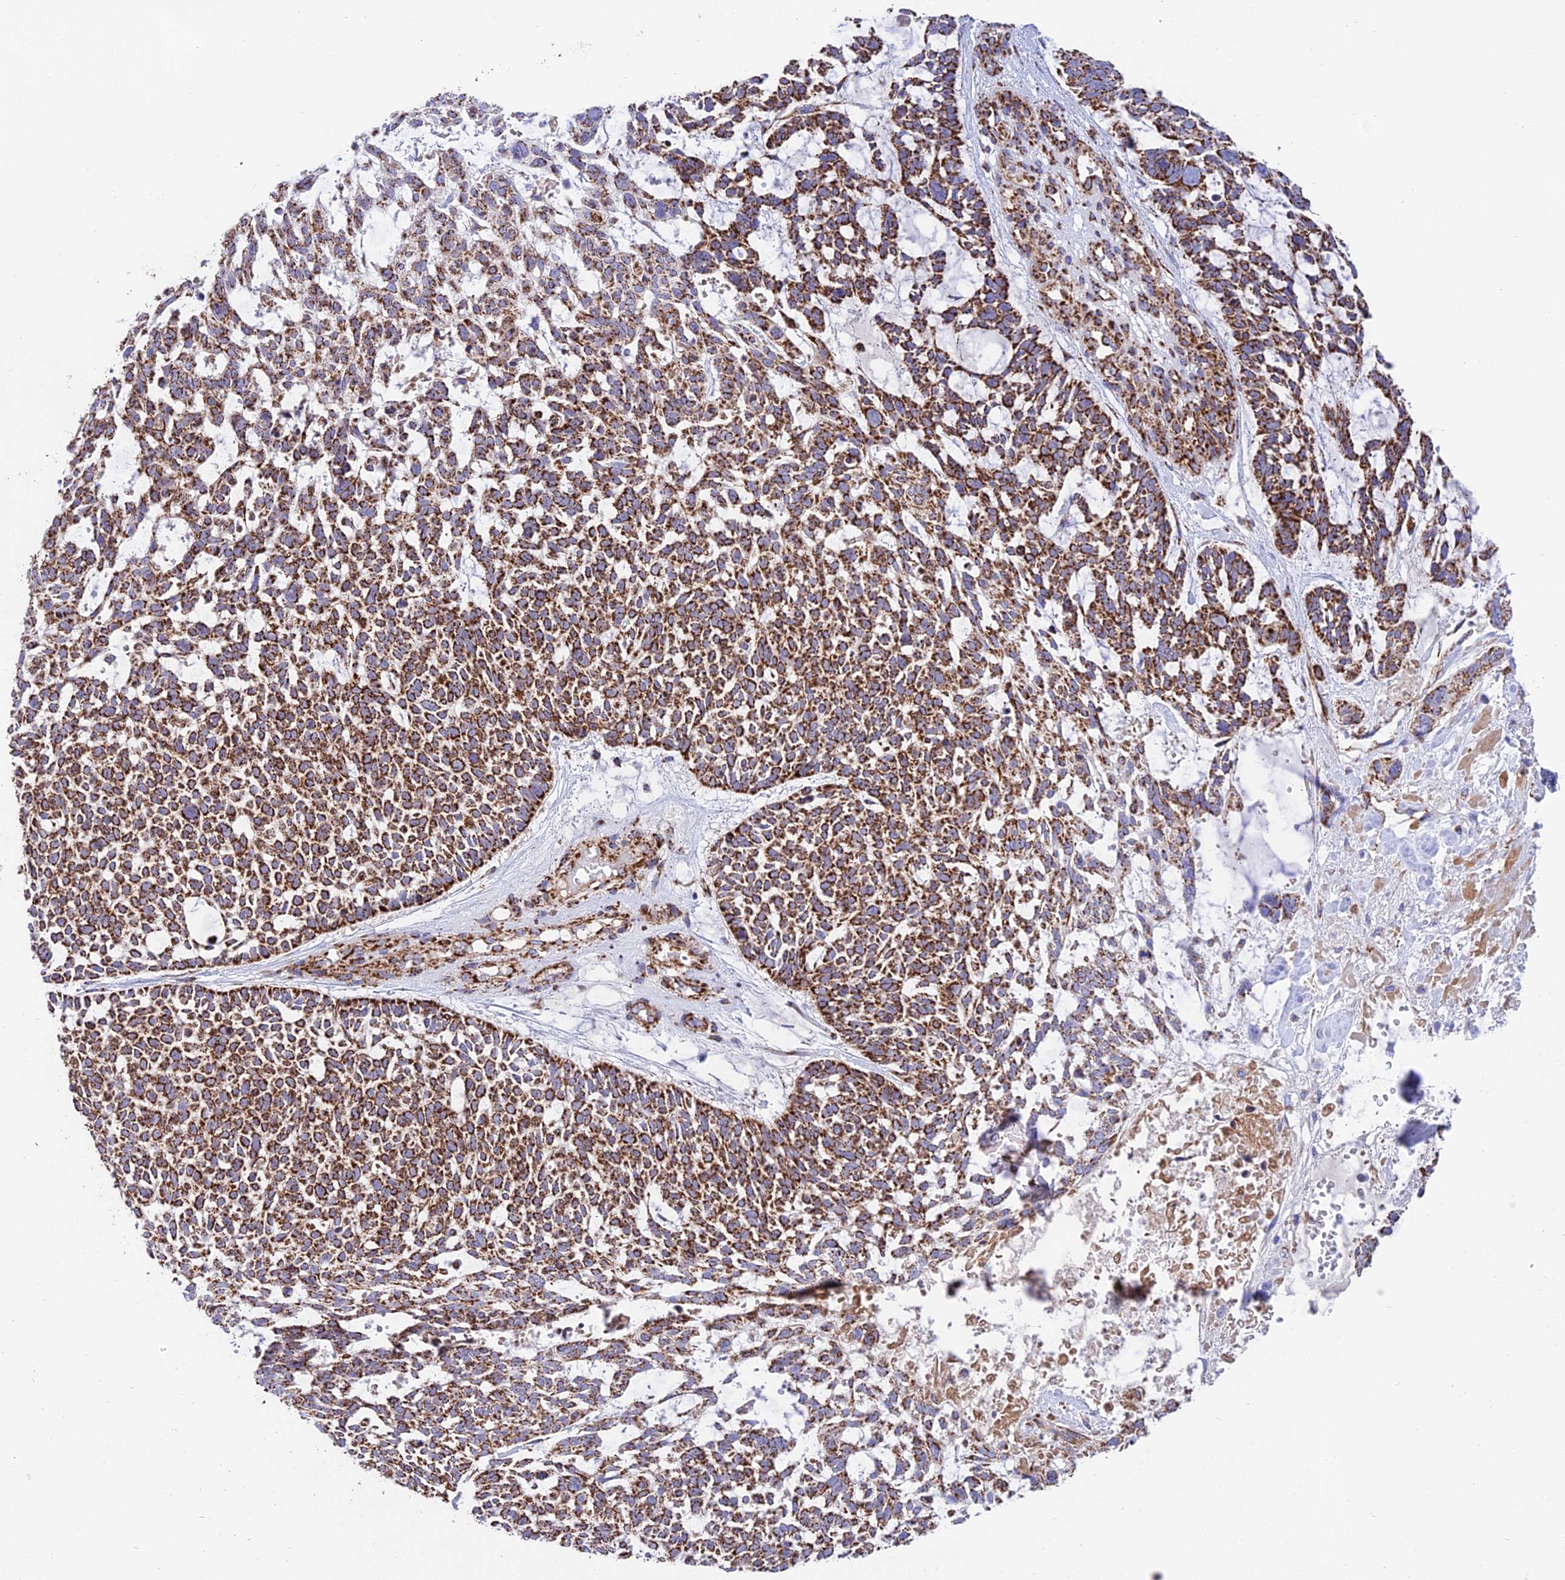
{"staining": {"intensity": "strong", "quantity": ">75%", "location": "cytoplasmic/membranous"}, "tissue": "skin cancer", "cell_type": "Tumor cells", "image_type": "cancer", "snomed": [{"axis": "morphology", "description": "Basal cell carcinoma"}, {"axis": "topography", "description": "Skin"}], "caption": "Immunohistochemistry of human skin cancer displays high levels of strong cytoplasmic/membranous positivity in about >75% of tumor cells.", "gene": "CHCHD3", "patient": {"sex": "male", "age": 88}}